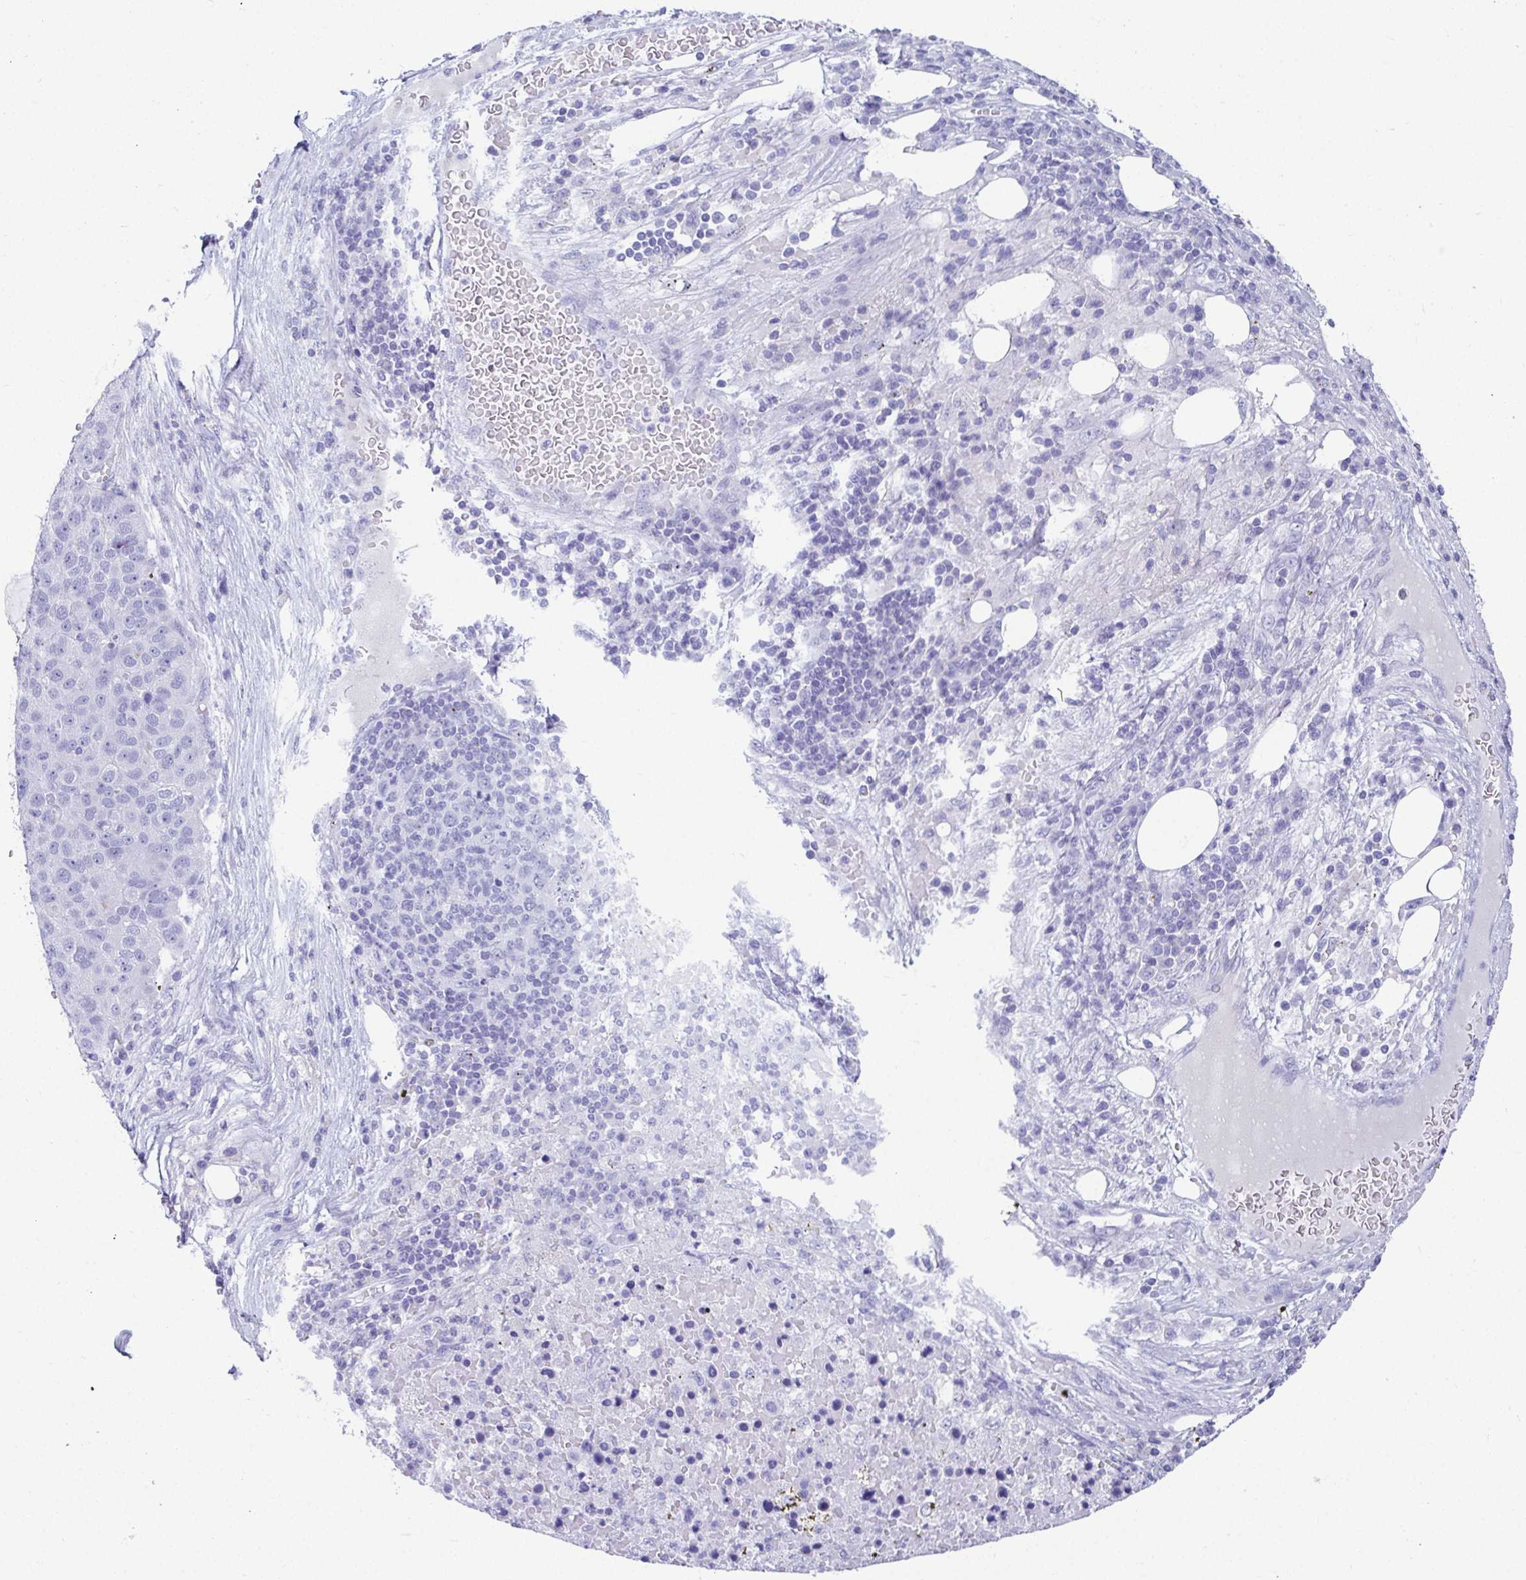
{"staining": {"intensity": "negative", "quantity": "none", "location": "none"}, "tissue": "pancreatic cancer", "cell_type": "Tumor cells", "image_type": "cancer", "snomed": [{"axis": "morphology", "description": "Adenocarcinoma, NOS"}, {"axis": "topography", "description": "Pancreas"}], "caption": "An immunohistochemistry (IHC) photomicrograph of adenocarcinoma (pancreatic) is shown. There is no staining in tumor cells of adenocarcinoma (pancreatic). The staining is performed using DAB (3,3'-diaminobenzidine) brown chromogen with nuclei counter-stained in using hematoxylin.", "gene": "TMEM241", "patient": {"sex": "female", "age": 61}}